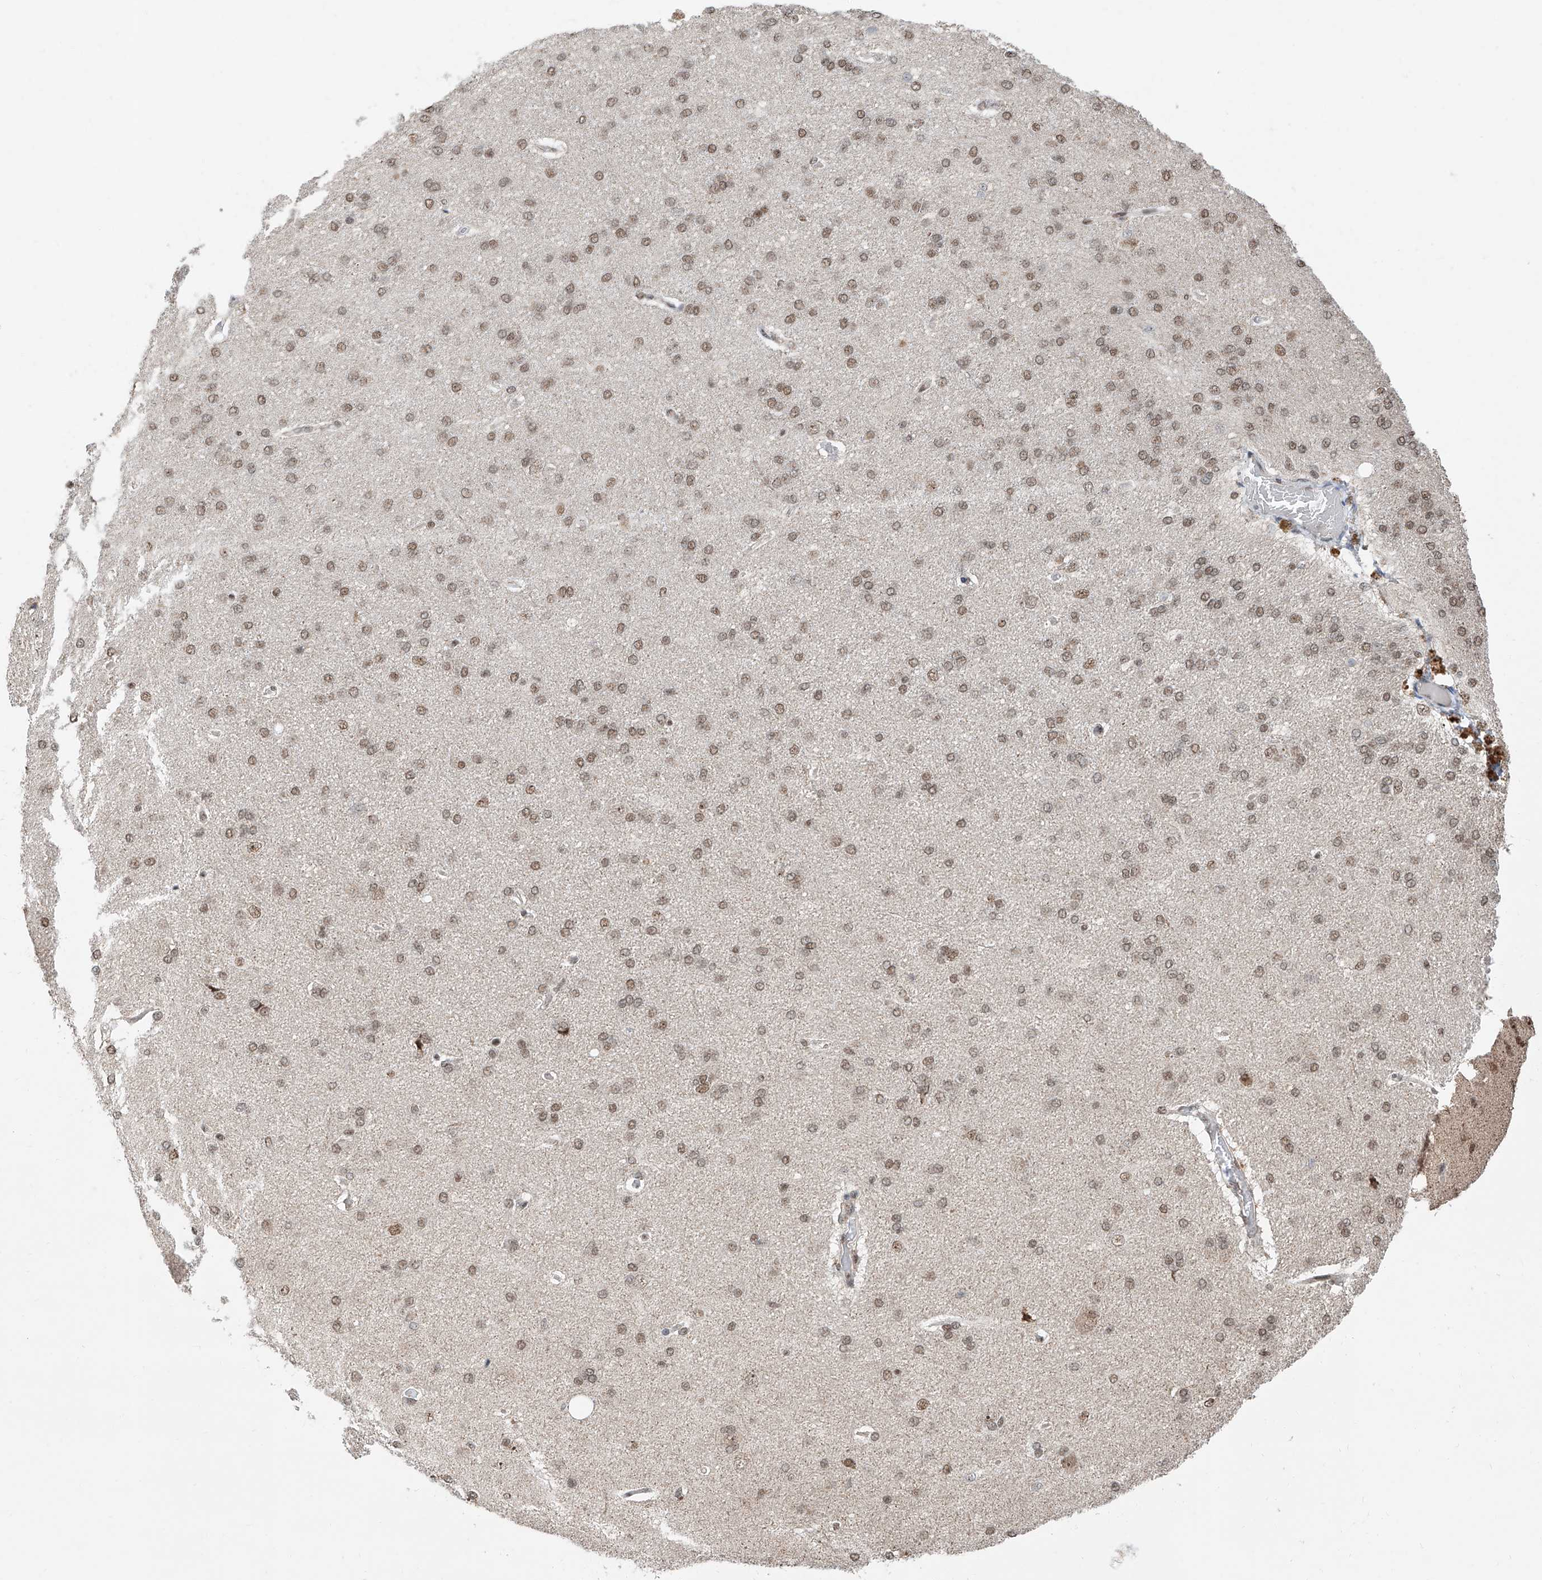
{"staining": {"intensity": "negative", "quantity": "none", "location": "none"}, "tissue": "cerebral cortex", "cell_type": "Endothelial cells", "image_type": "normal", "snomed": [{"axis": "morphology", "description": "Normal tissue, NOS"}, {"axis": "topography", "description": "Cerebral cortex"}], "caption": "Immunohistochemistry (IHC) of benign human cerebral cortex exhibits no positivity in endothelial cells.", "gene": "SDE2", "patient": {"sex": "male", "age": 62}}